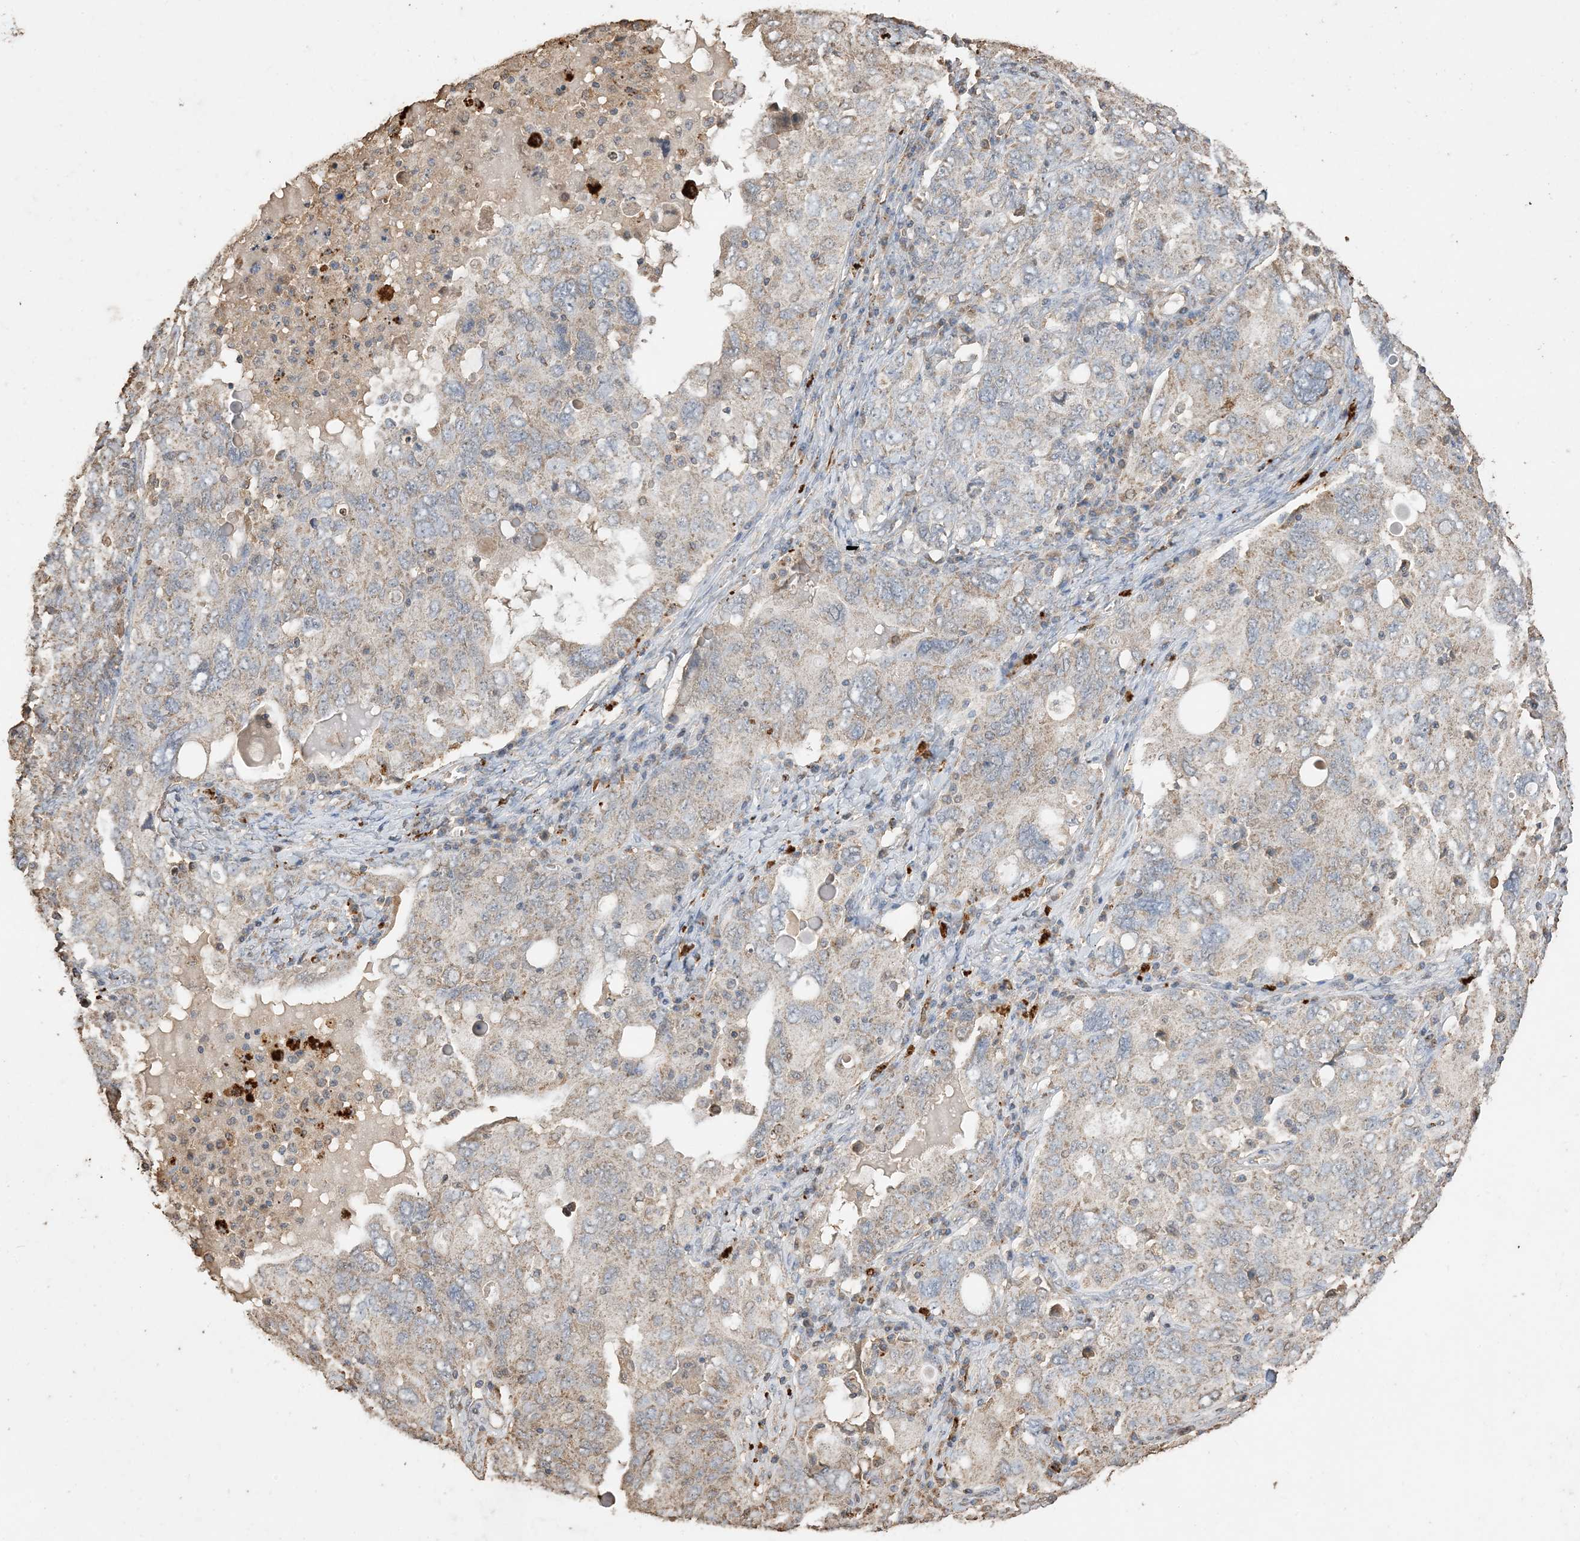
{"staining": {"intensity": "weak", "quantity": "<25%", "location": "cytoplasmic/membranous"}, "tissue": "ovarian cancer", "cell_type": "Tumor cells", "image_type": "cancer", "snomed": [{"axis": "morphology", "description": "Carcinoma, endometroid"}, {"axis": "topography", "description": "Ovary"}], "caption": "DAB immunohistochemical staining of ovarian endometroid carcinoma shows no significant positivity in tumor cells.", "gene": "HPS4", "patient": {"sex": "female", "age": 62}}